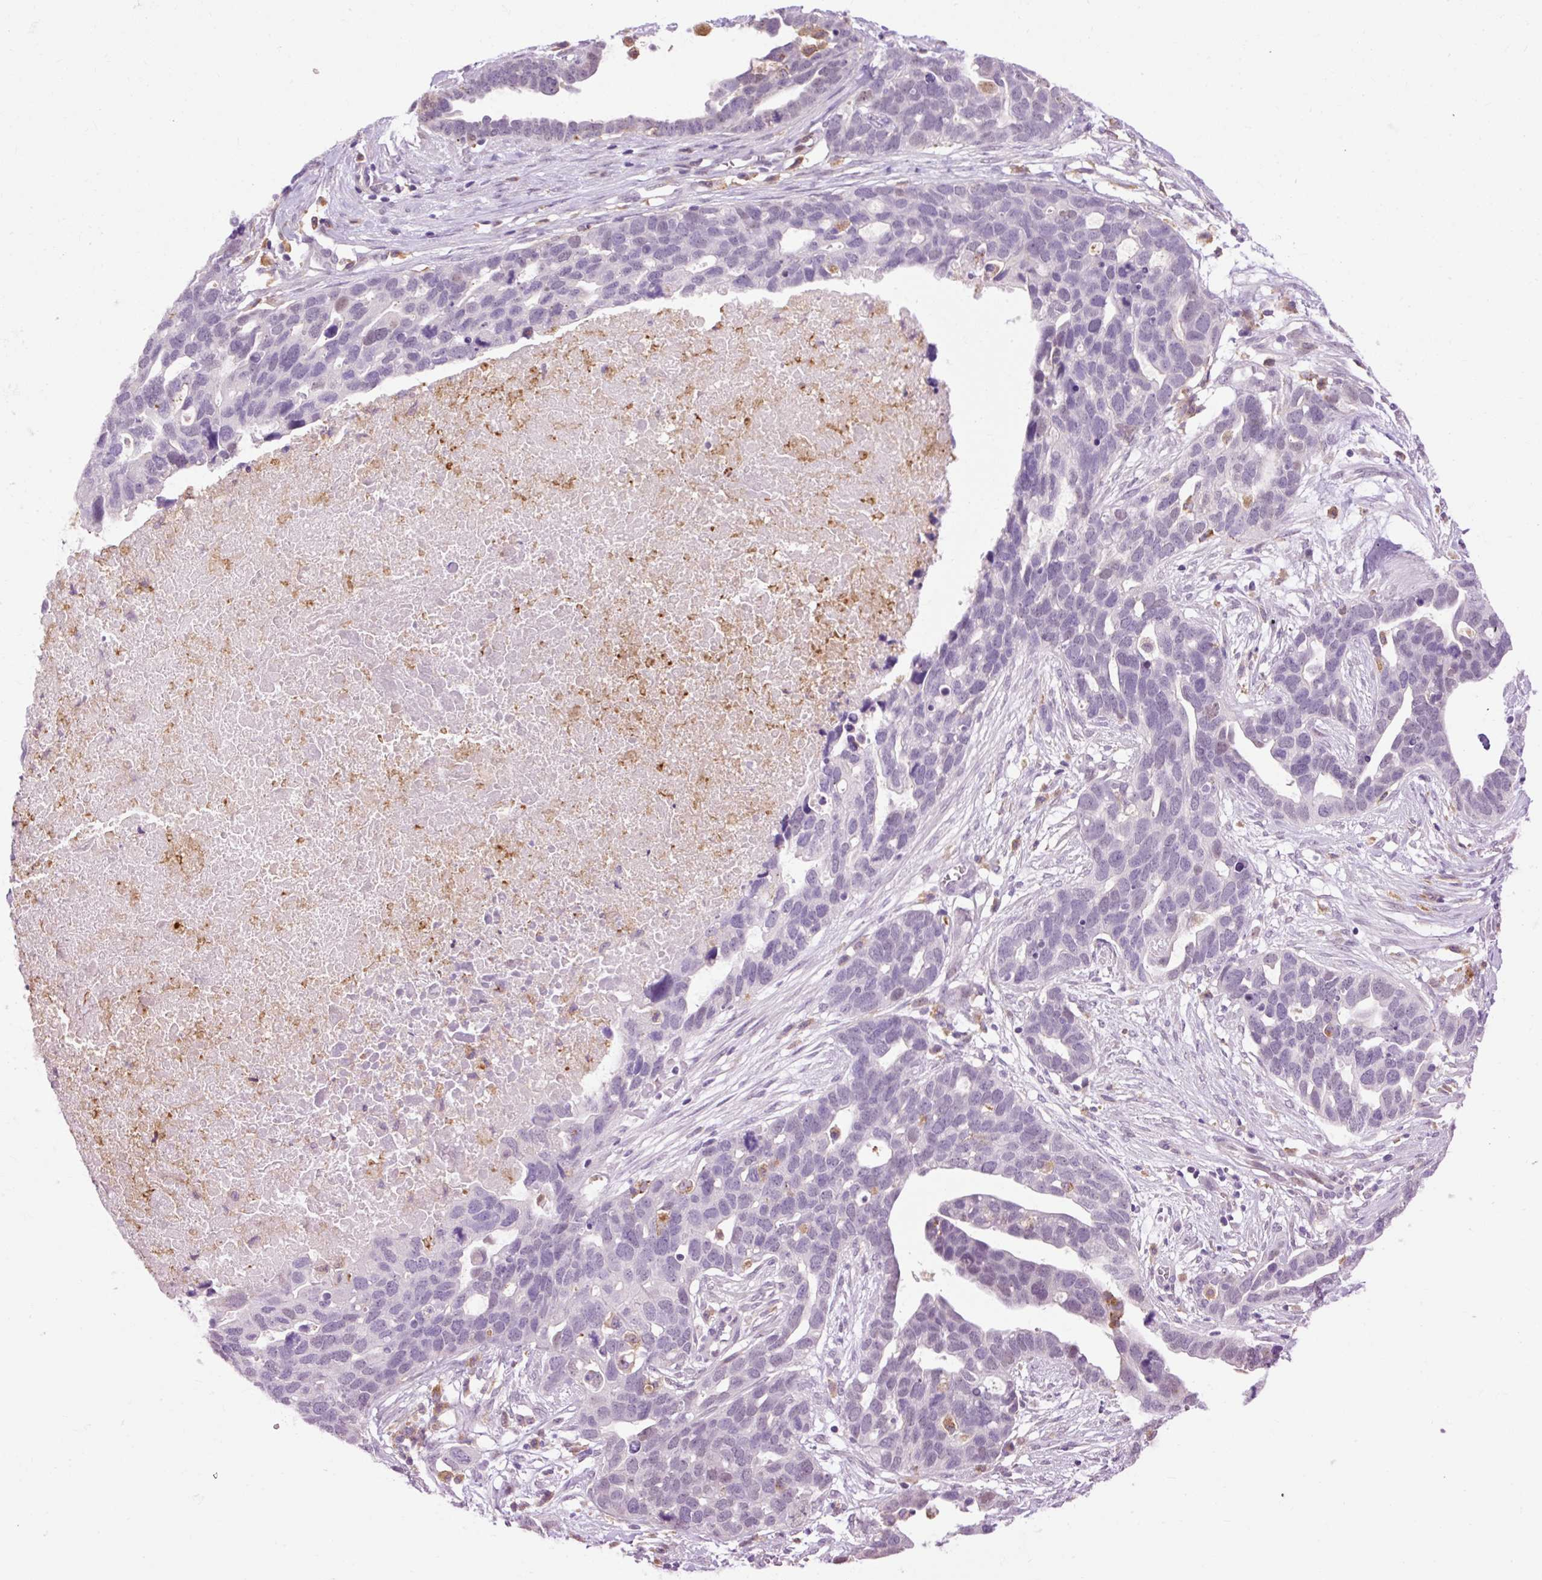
{"staining": {"intensity": "negative", "quantity": "none", "location": "none"}, "tissue": "ovarian cancer", "cell_type": "Tumor cells", "image_type": "cancer", "snomed": [{"axis": "morphology", "description": "Cystadenocarcinoma, serous, NOS"}, {"axis": "topography", "description": "Ovary"}], "caption": "Human serous cystadenocarcinoma (ovarian) stained for a protein using immunohistochemistry (IHC) reveals no positivity in tumor cells.", "gene": "LY86", "patient": {"sex": "female", "age": 54}}